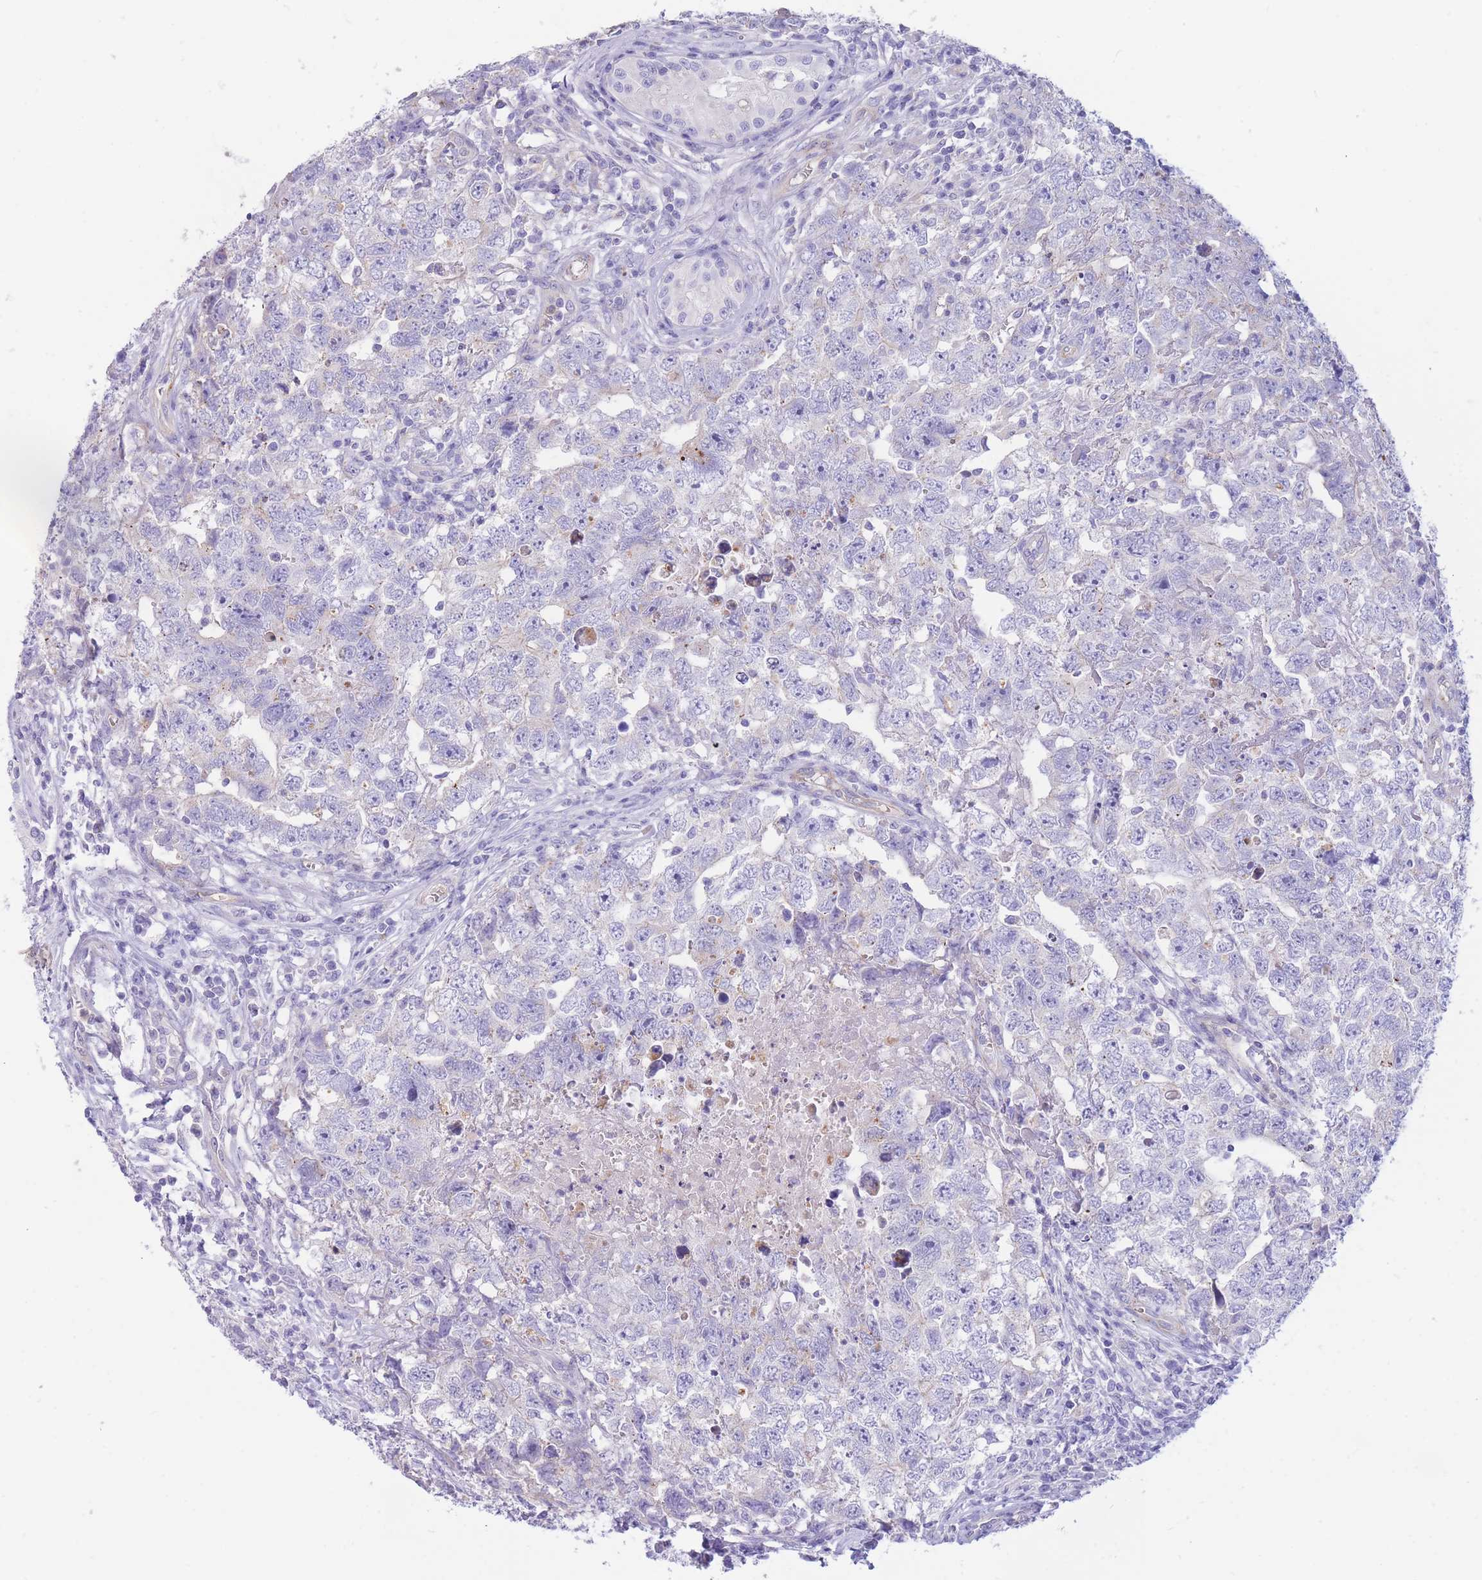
{"staining": {"intensity": "negative", "quantity": "none", "location": "none"}, "tissue": "testis cancer", "cell_type": "Tumor cells", "image_type": "cancer", "snomed": [{"axis": "morphology", "description": "Carcinoma, Embryonal, NOS"}, {"axis": "topography", "description": "Testis"}], "caption": "Testis cancer stained for a protein using immunohistochemistry (IHC) reveals no staining tumor cells.", "gene": "SULT1A1", "patient": {"sex": "male", "age": 22}}